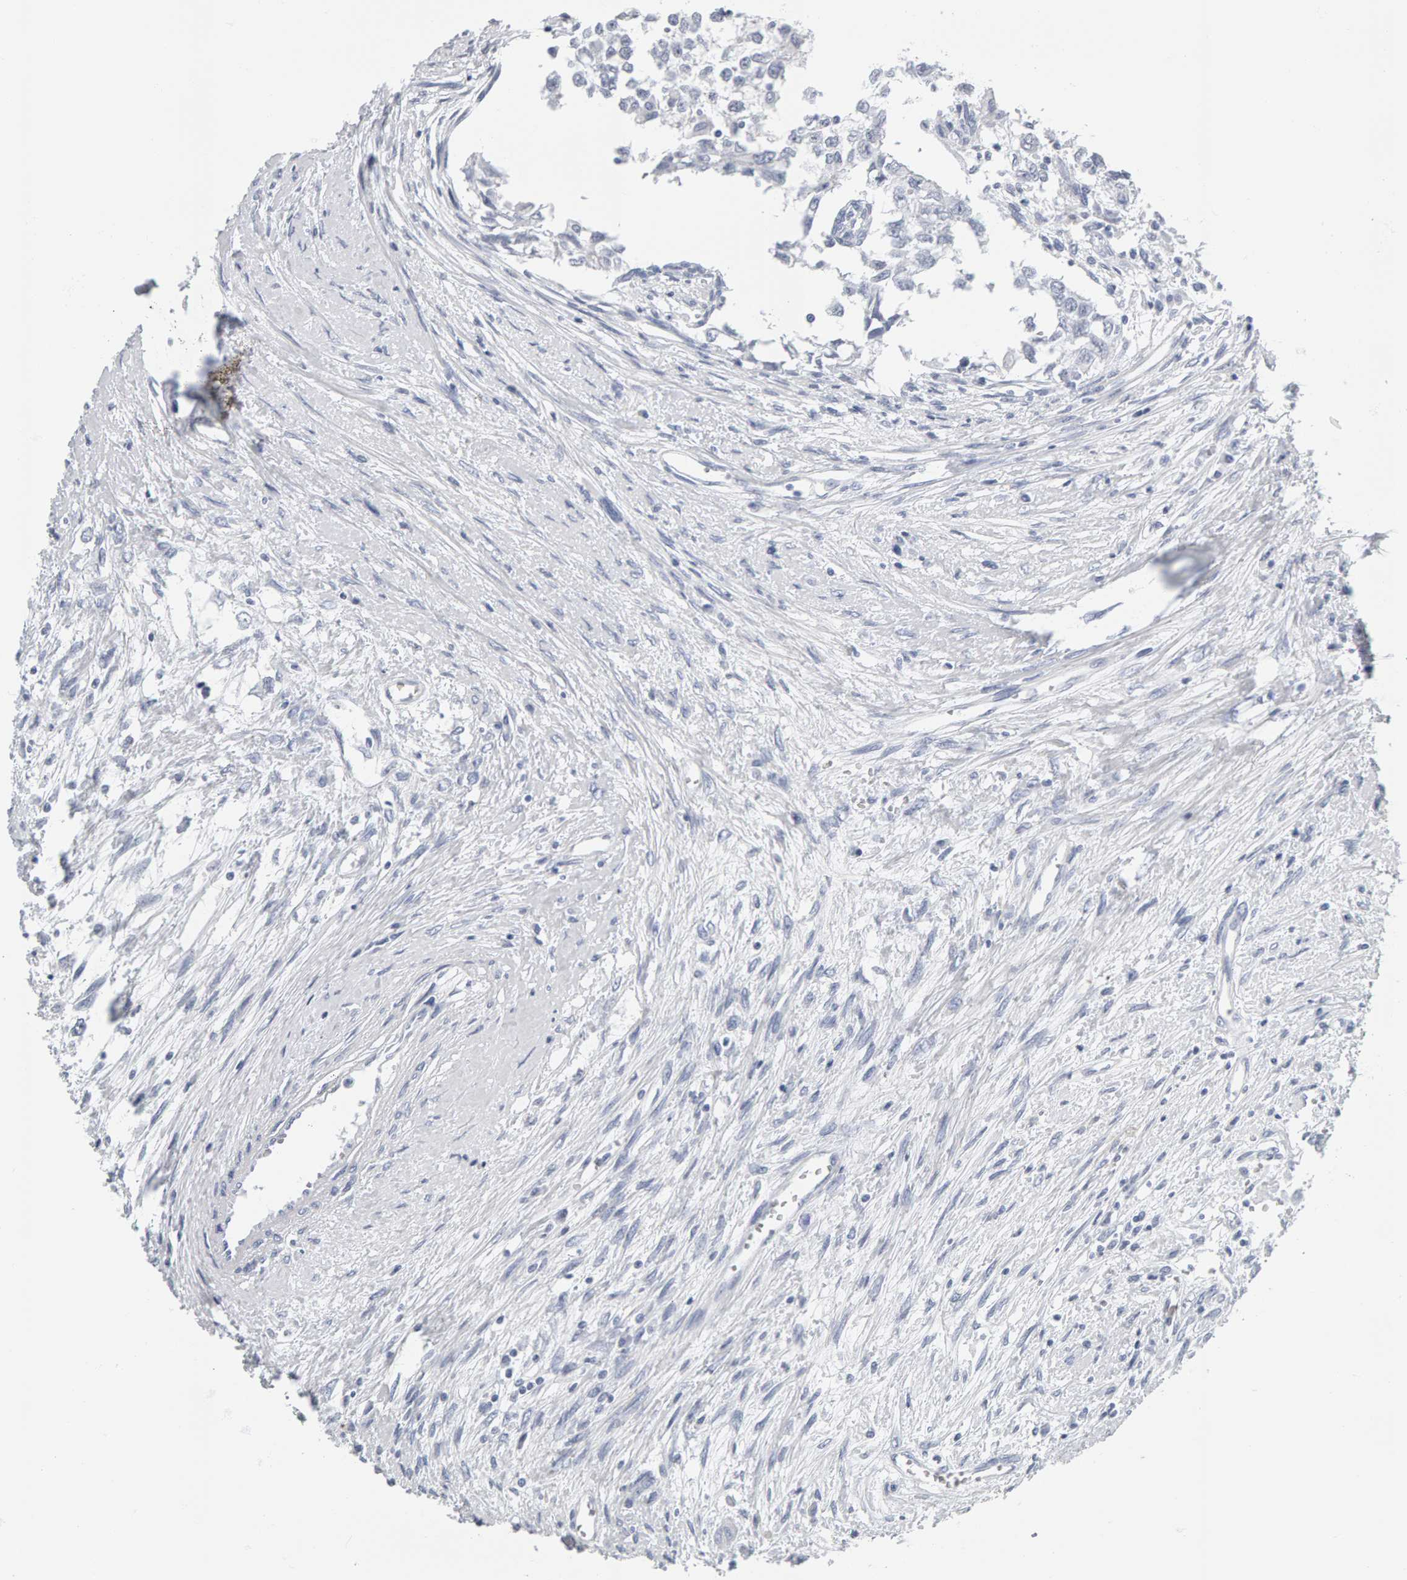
{"staining": {"intensity": "negative", "quantity": "none", "location": "none"}, "tissue": "testis cancer", "cell_type": "Tumor cells", "image_type": "cancer", "snomed": [{"axis": "morphology", "description": "Seminoma, NOS"}, {"axis": "morphology", "description": "Carcinoma, Embryonal, NOS"}, {"axis": "topography", "description": "Testis"}], "caption": "DAB immunohistochemical staining of human testis cancer (seminoma) exhibits no significant positivity in tumor cells.", "gene": "SPACA3", "patient": {"sex": "male", "age": 51}}